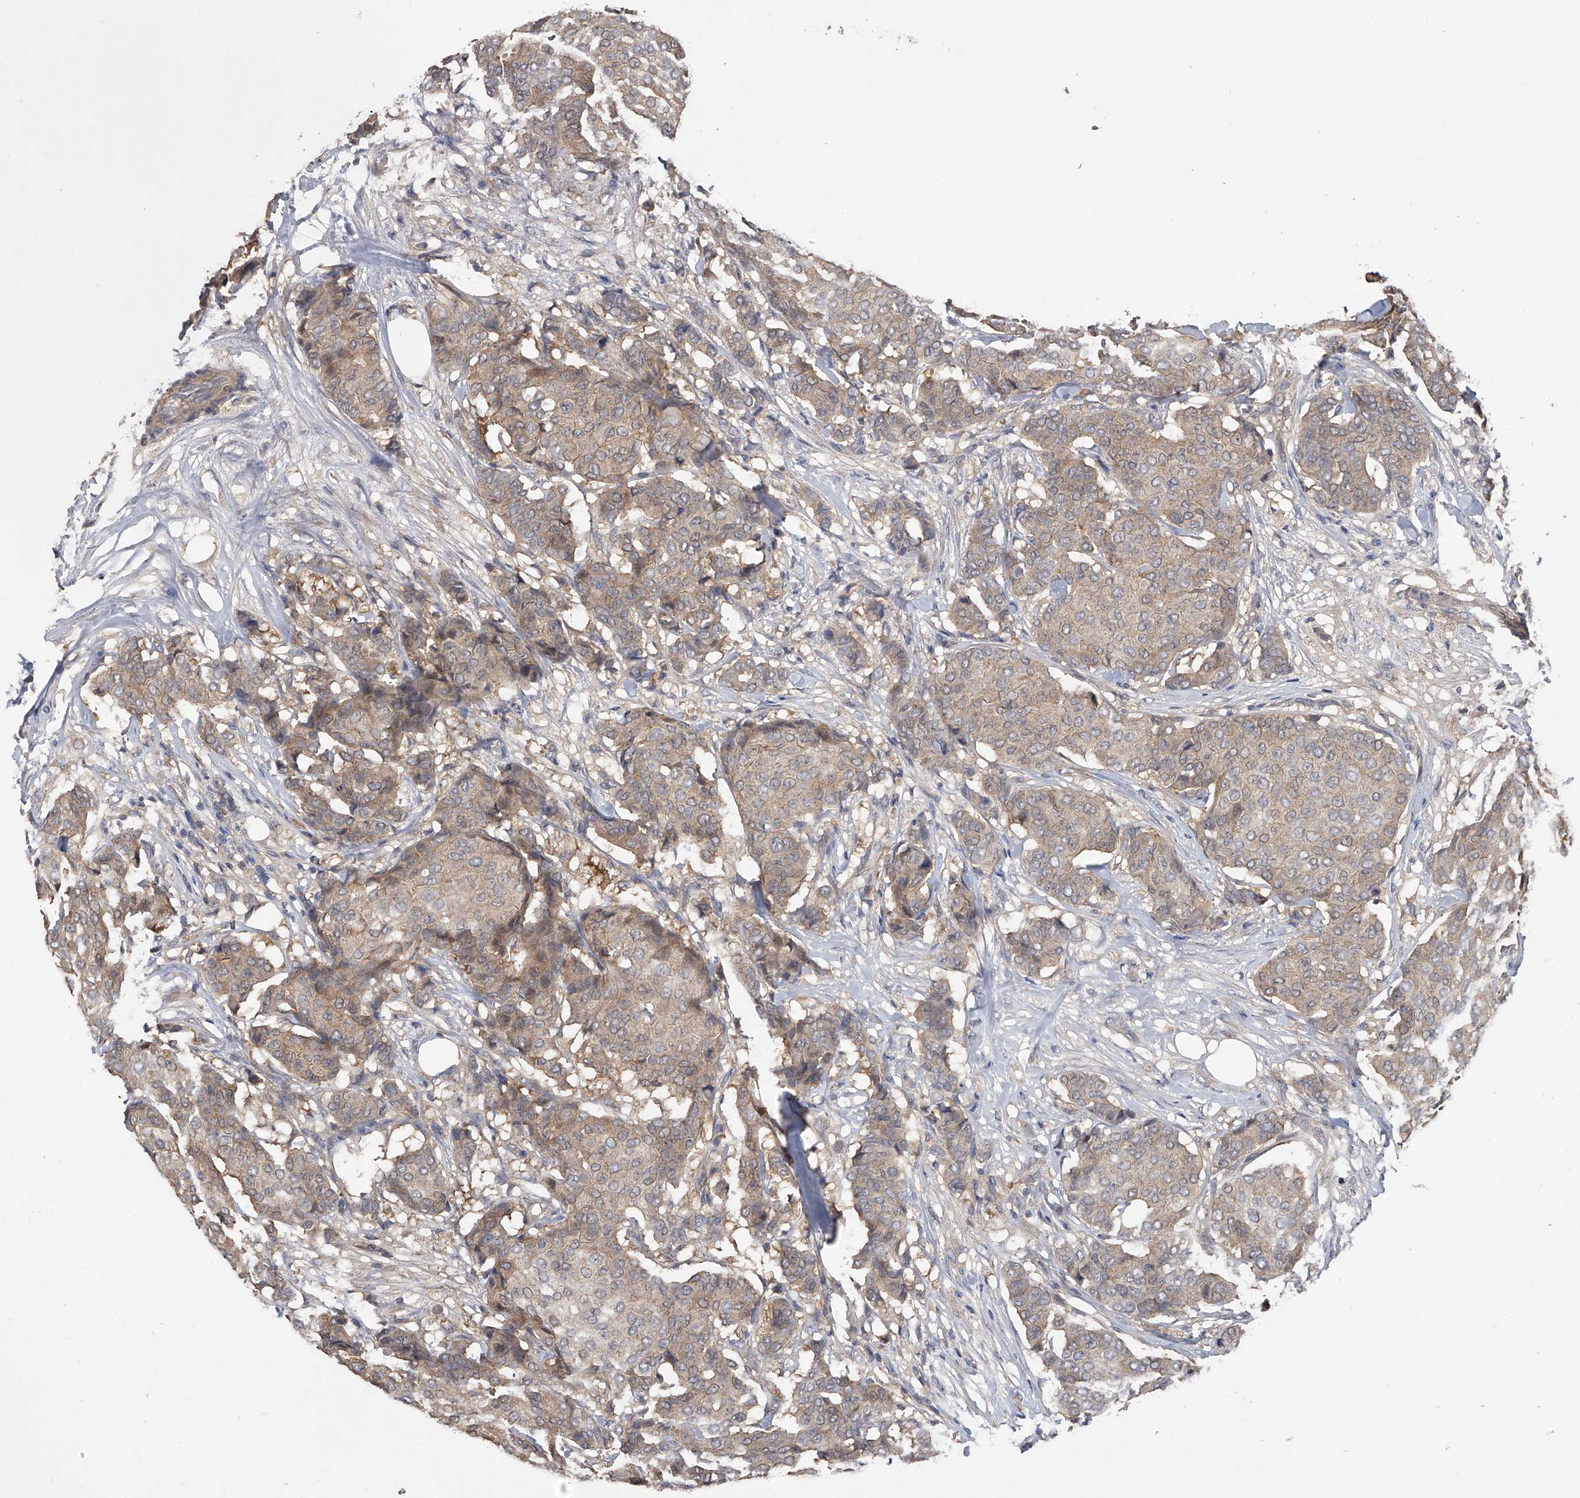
{"staining": {"intensity": "weak", "quantity": "<25%", "location": "cytoplasmic/membranous"}, "tissue": "breast cancer", "cell_type": "Tumor cells", "image_type": "cancer", "snomed": [{"axis": "morphology", "description": "Duct carcinoma"}, {"axis": "topography", "description": "Breast"}], "caption": "Immunohistochemistry of breast infiltrating ductal carcinoma reveals no staining in tumor cells.", "gene": "CFAP298", "patient": {"sex": "female", "age": 75}}